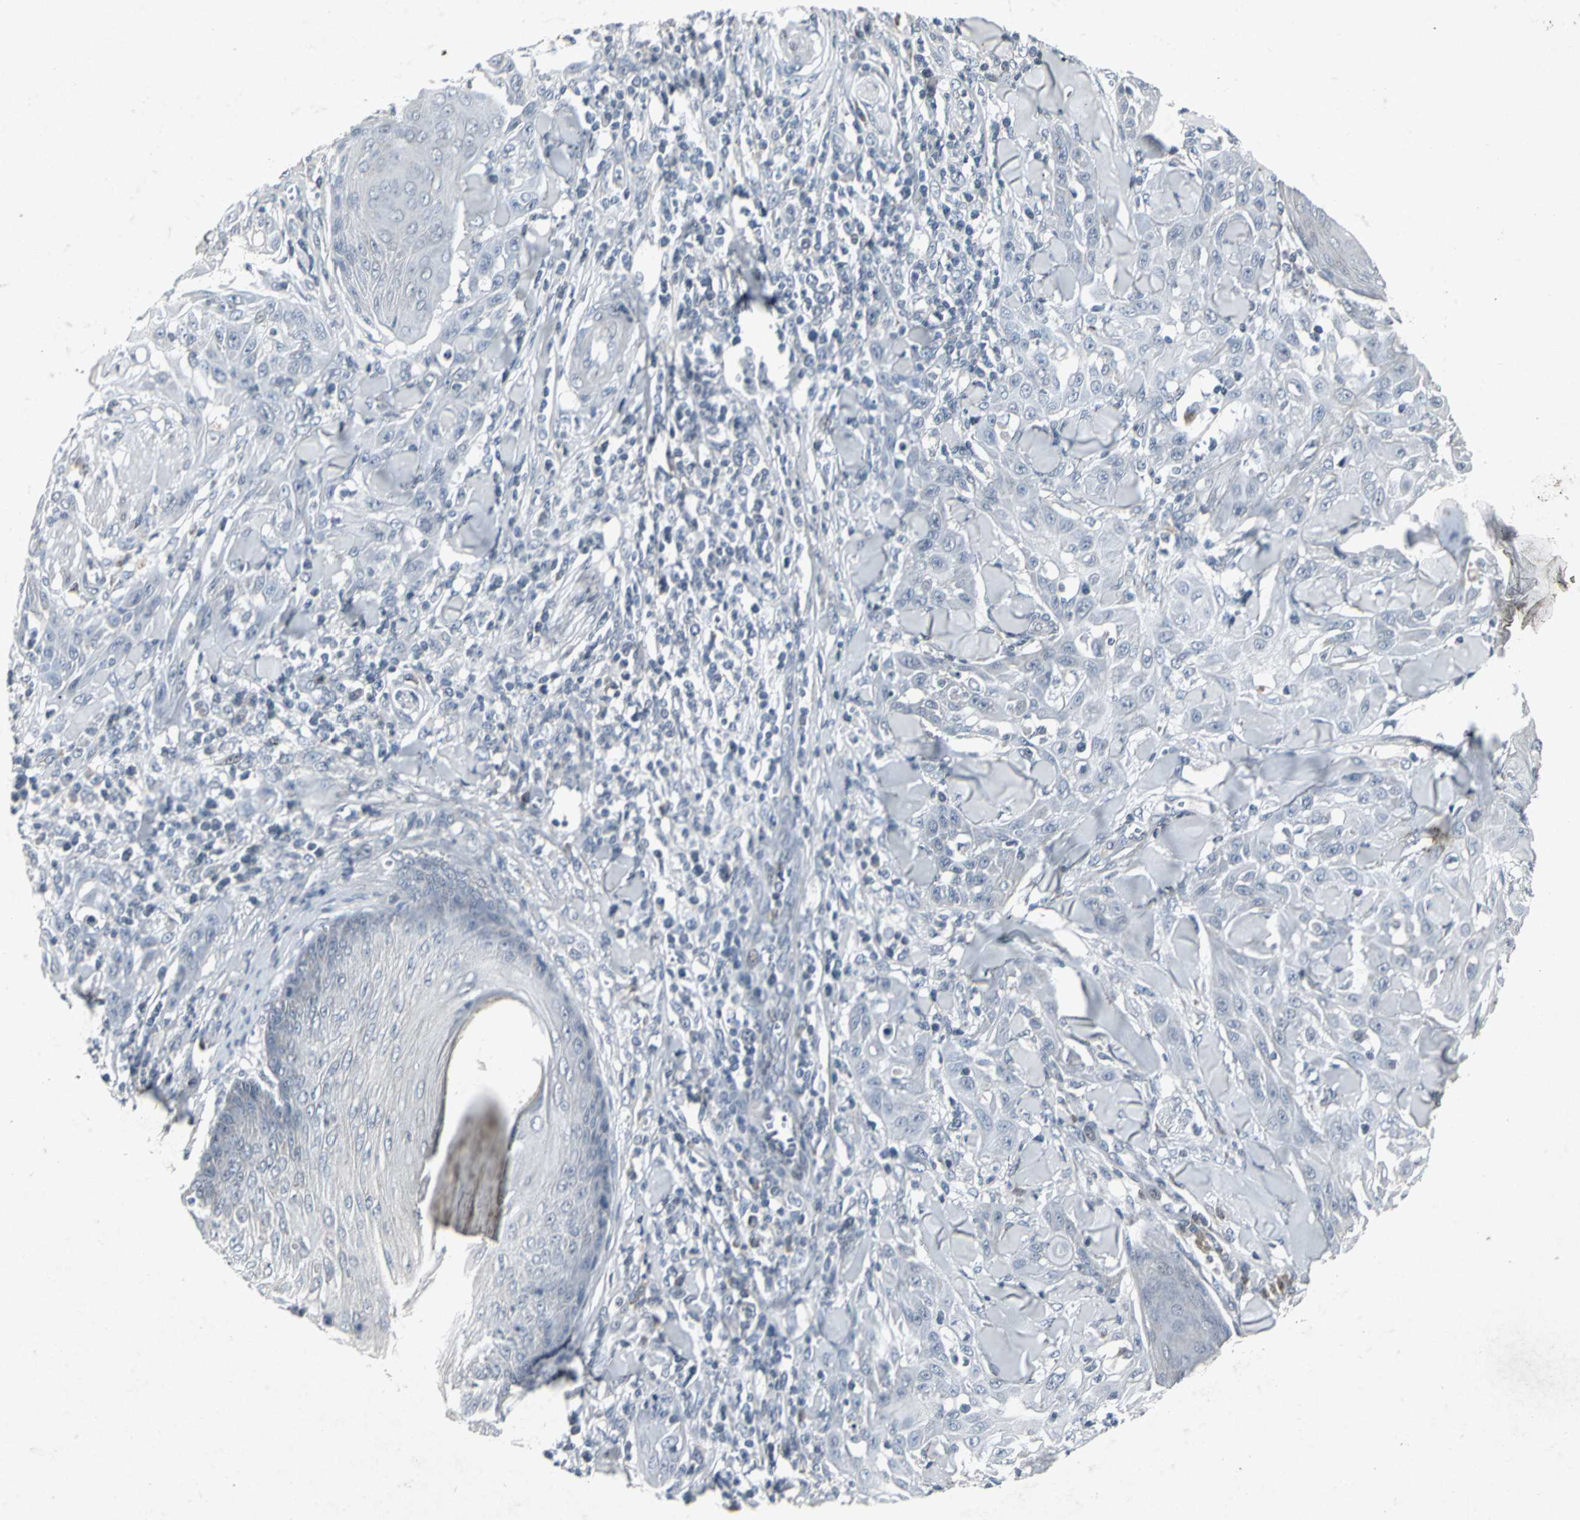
{"staining": {"intensity": "negative", "quantity": "none", "location": "none"}, "tissue": "skin cancer", "cell_type": "Tumor cells", "image_type": "cancer", "snomed": [{"axis": "morphology", "description": "Squamous cell carcinoma, NOS"}, {"axis": "topography", "description": "Skin"}], "caption": "Immunohistochemistry (IHC) of skin squamous cell carcinoma reveals no expression in tumor cells.", "gene": "BMP4", "patient": {"sex": "male", "age": 24}}